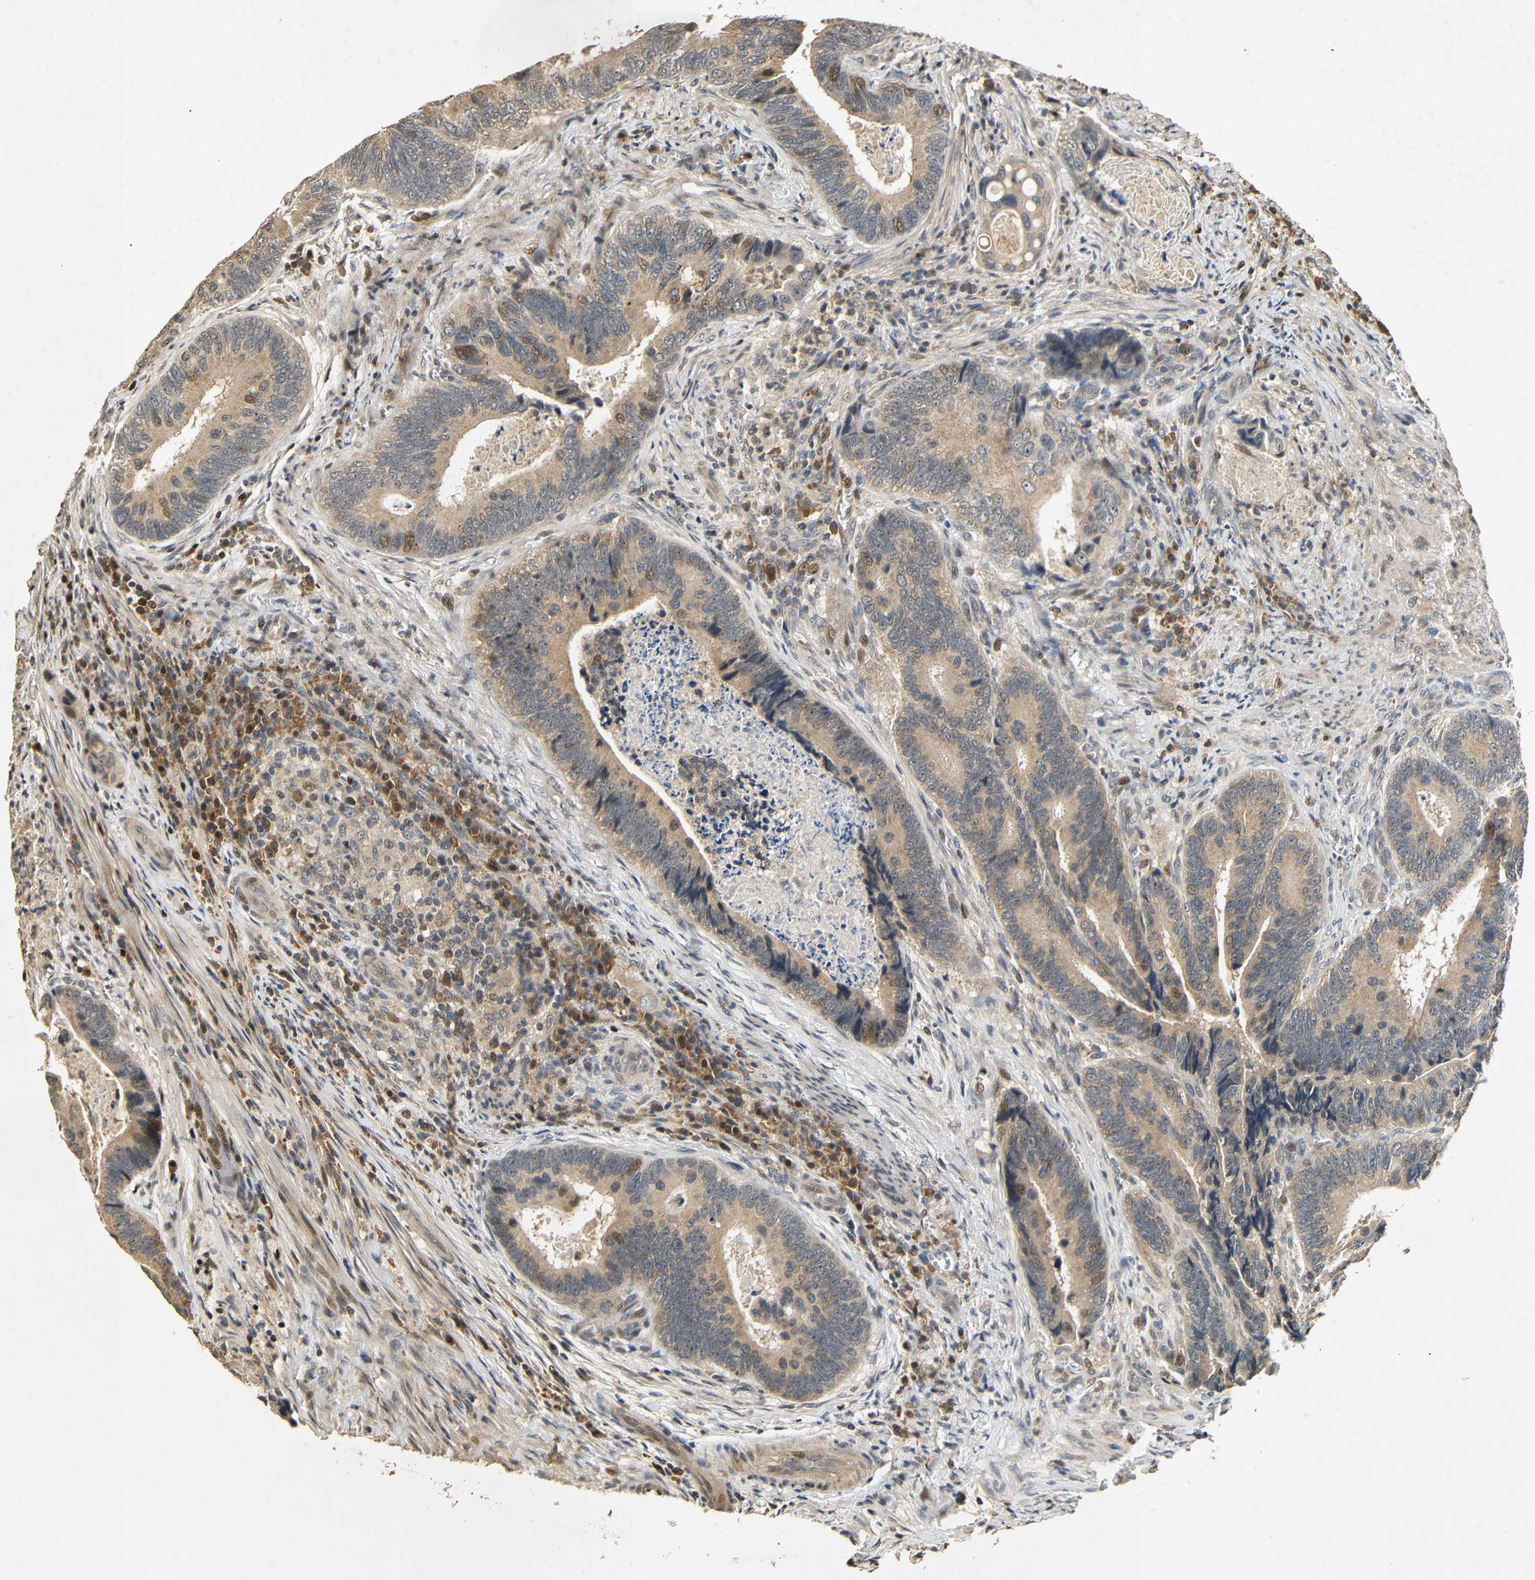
{"staining": {"intensity": "moderate", "quantity": ">75%", "location": "cytoplasmic/membranous,nuclear"}, "tissue": "colorectal cancer", "cell_type": "Tumor cells", "image_type": "cancer", "snomed": [{"axis": "morphology", "description": "Inflammation, NOS"}, {"axis": "morphology", "description": "Adenocarcinoma, NOS"}, {"axis": "topography", "description": "Colon"}], "caption": "High-magnification brightfield microscopy of adenocarcinoma (colorectal) stained with DAB (3,3'-diaminobenzidine) (brown) and counterstained with hematoxylin (blue). tumor cells exhibit moderate cytoplasmic/membranous and nuclear expression is seen in approximately>75% of cells.", "gene": "KAZALD1", "patient": {"sex": "male", "age": 72}}